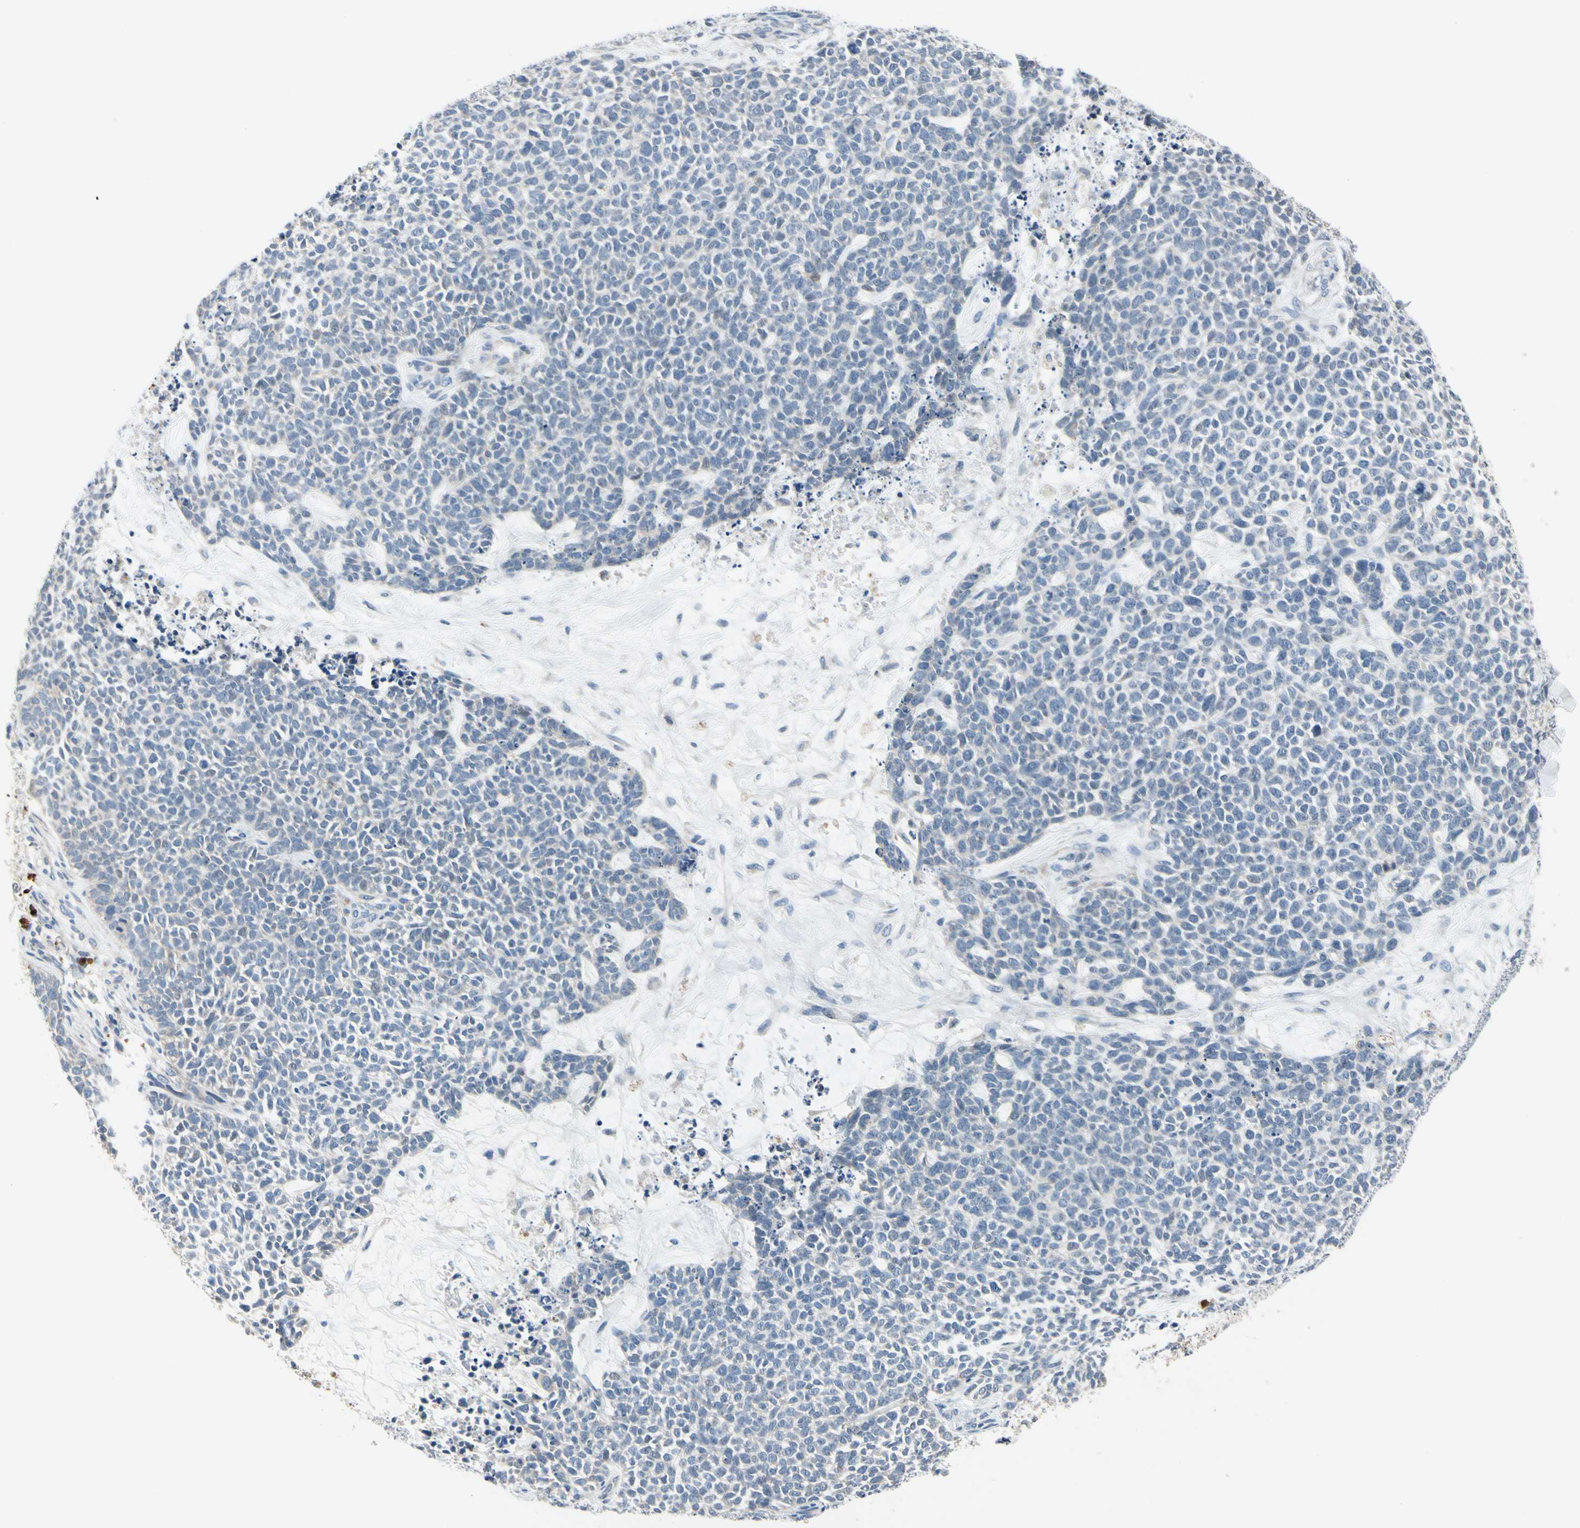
{"staining": {"intensity": "negative", "quantity": "none", "location": "none"}, "tissue": "skin cancer", "cell_type": "Tumor cells", "image_type": "cancer", "snomed": [{"axis": "morphology", "description": "Basal cell carcinoma"}, {"axis": "topography", "description": "Skin"}], "caption": "Immunohistochemistry image of neoplastic tissue: skin cancer stained with DAB demonstrates no significant protein expression in tumor cells. (DAB (3,3'-diaminobenzidine) immunohistochemistry with hematoxylin counter stain).", "gene": "SLC27A6", "patient": {"sex": "female", "age": 84}}